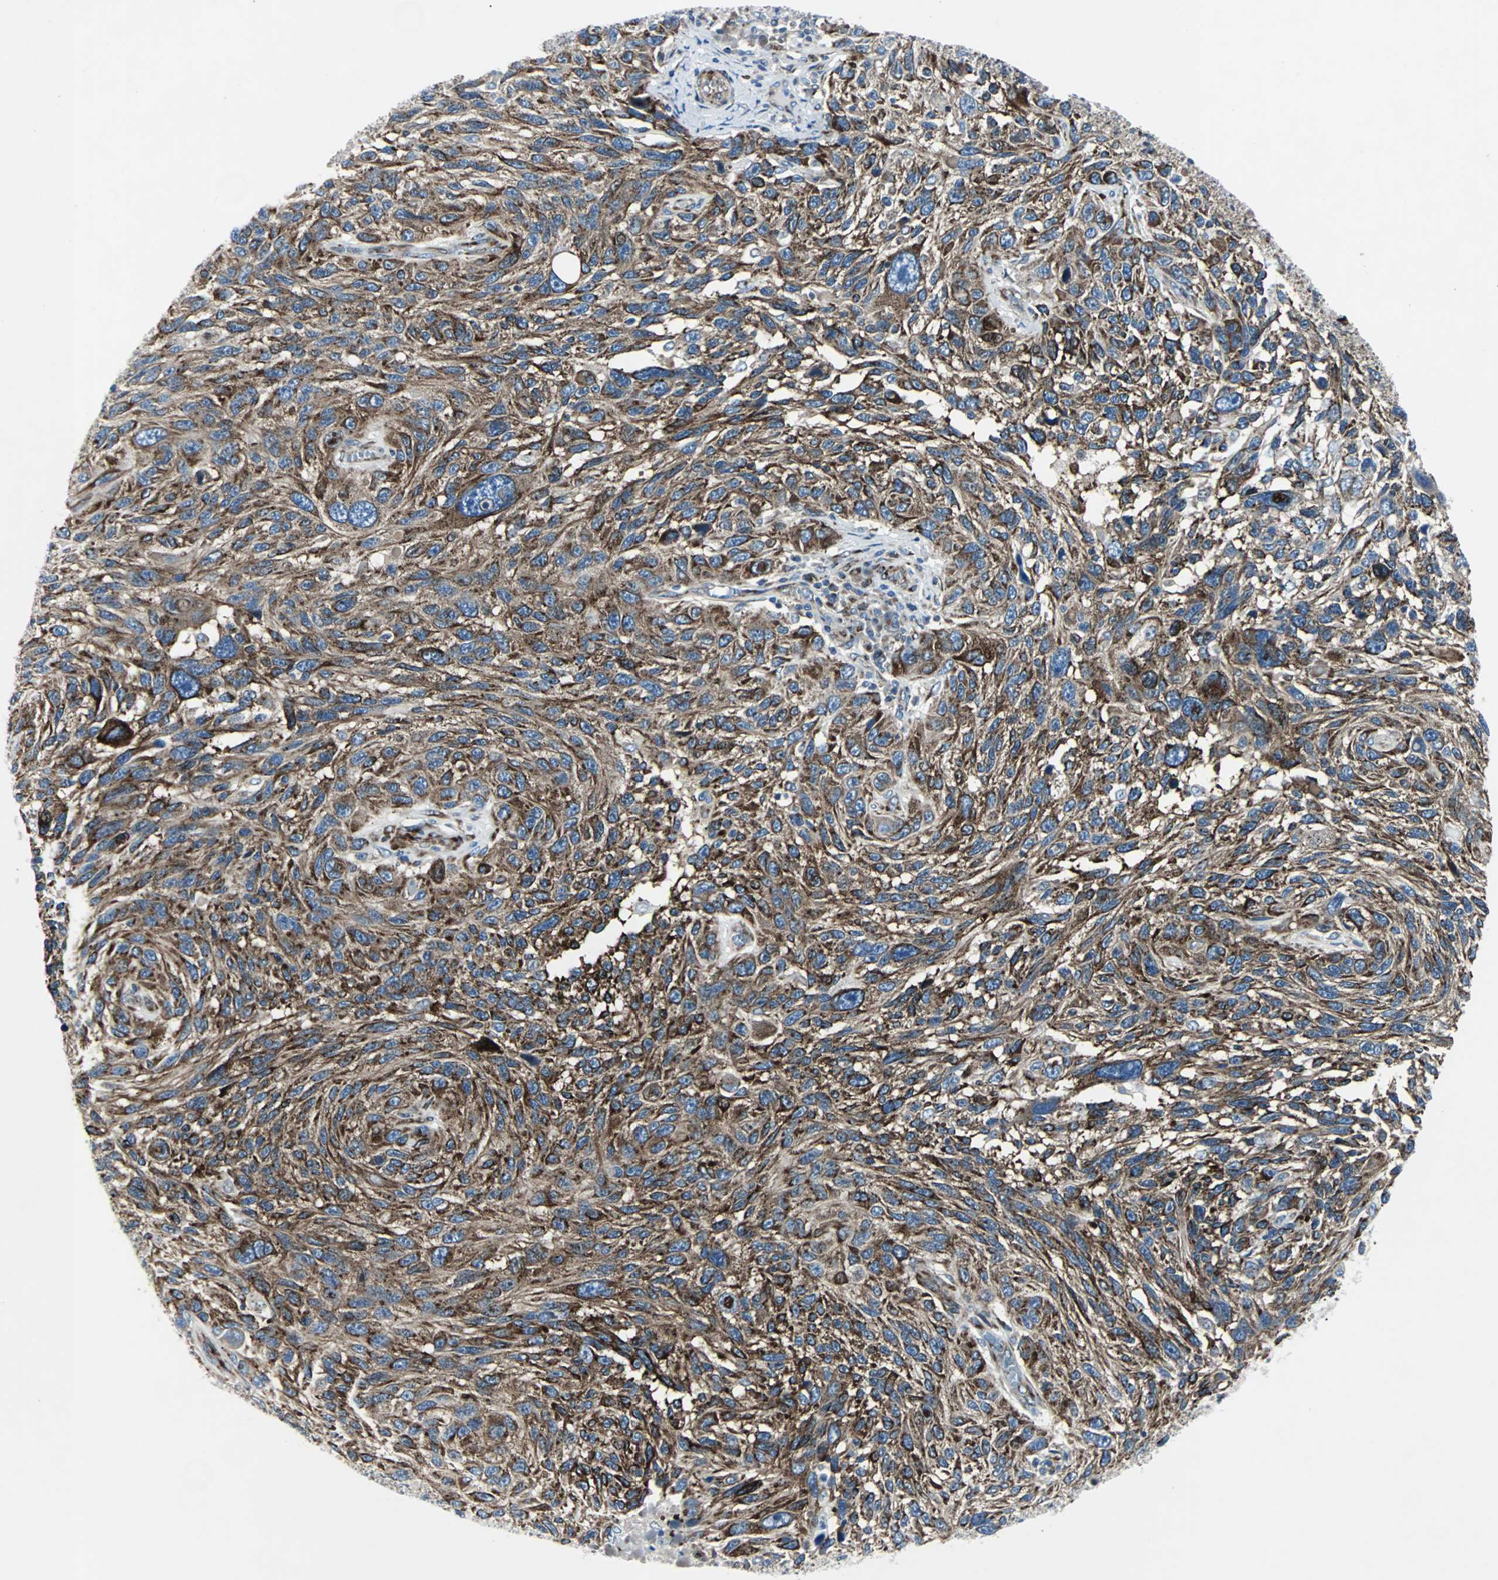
{"staining": {"intensity": "strong", "quantity": ">75%", "location": "cytoplasmic/membranous"}, "tissue": "melanoma", "cell_type": "Tumor cells", "image_type": "cancer", "snomed": [{"axis": "morphology", "description": "Malignant melanoma, NOS"}, {"axis": "topography", "description": "Skin"}], "caption": "Malignant melanoma stained with a brown dye reveals strong cytoplasmic/membranous positive positivity in about >75% of tumor cells.", "gene": "BBC3", "patient": {"sex": "male", "age": 53}}